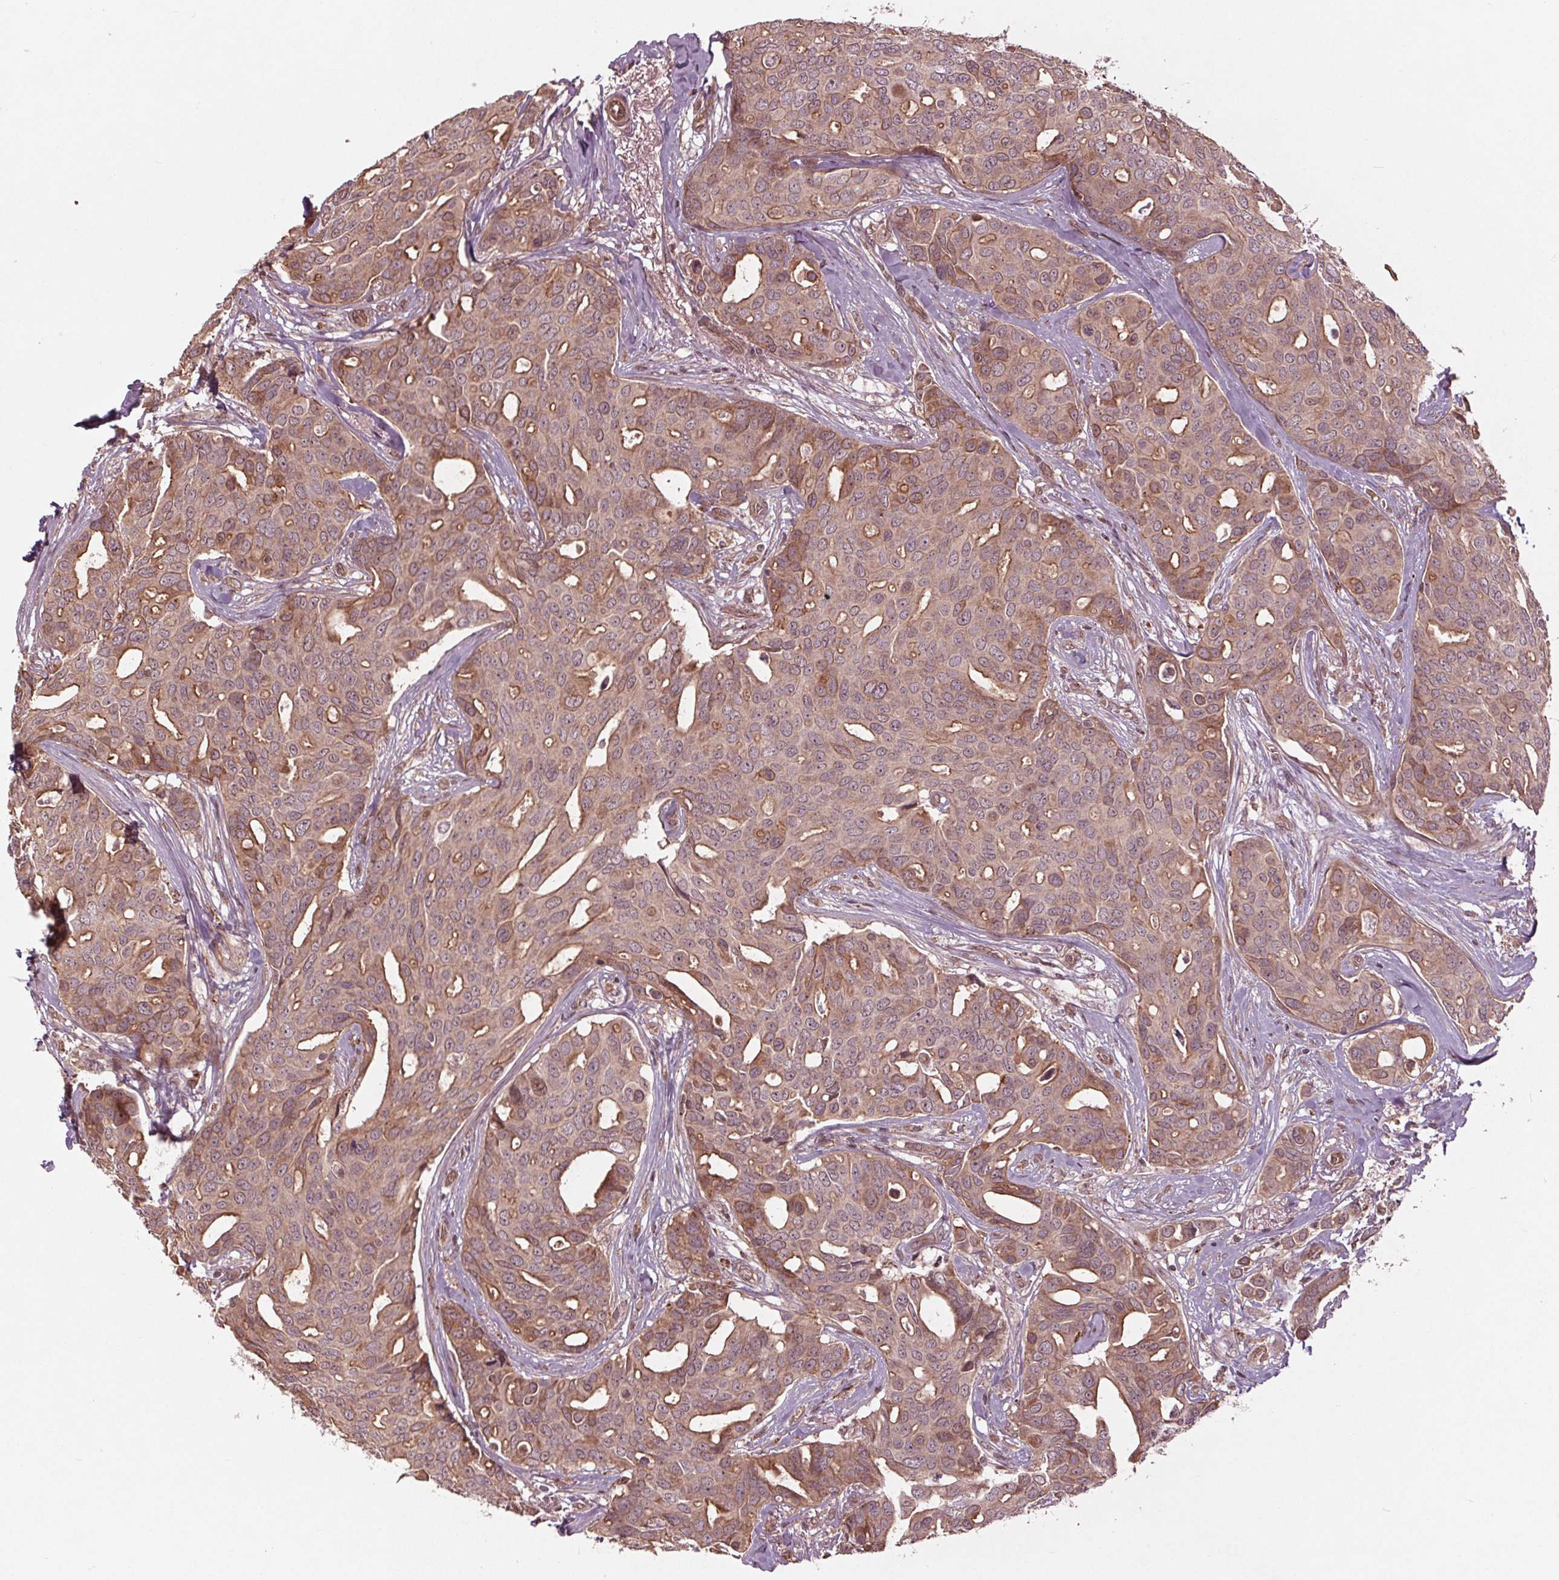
{"staining": {"intensity": "weak", "quantity": ">75%", "location": "cytoplasmic/membranous"}, "tissue": "breast cancer", "cell_type": "Tumor cells", "image_type": "cancer", "snomed": [{"axis": "morphology", "description": "Duct carcinoma"}, {"axis": "topography", "description": "Breast"}], "caption": "IHC of breast infiltrating ductal carcinoma reveals low levels of weak cytoplasmic/membranous positivity in approximately >75% of tumor cells. The protein of interest is stained brown, and the nuclei are stained in blue (DAB (3,3'-diaminobenzidine) IHC with brightfield microscopy, high magnification).", "gene": "CDKL4", "patient": {"sex": "female", "age": 54}}